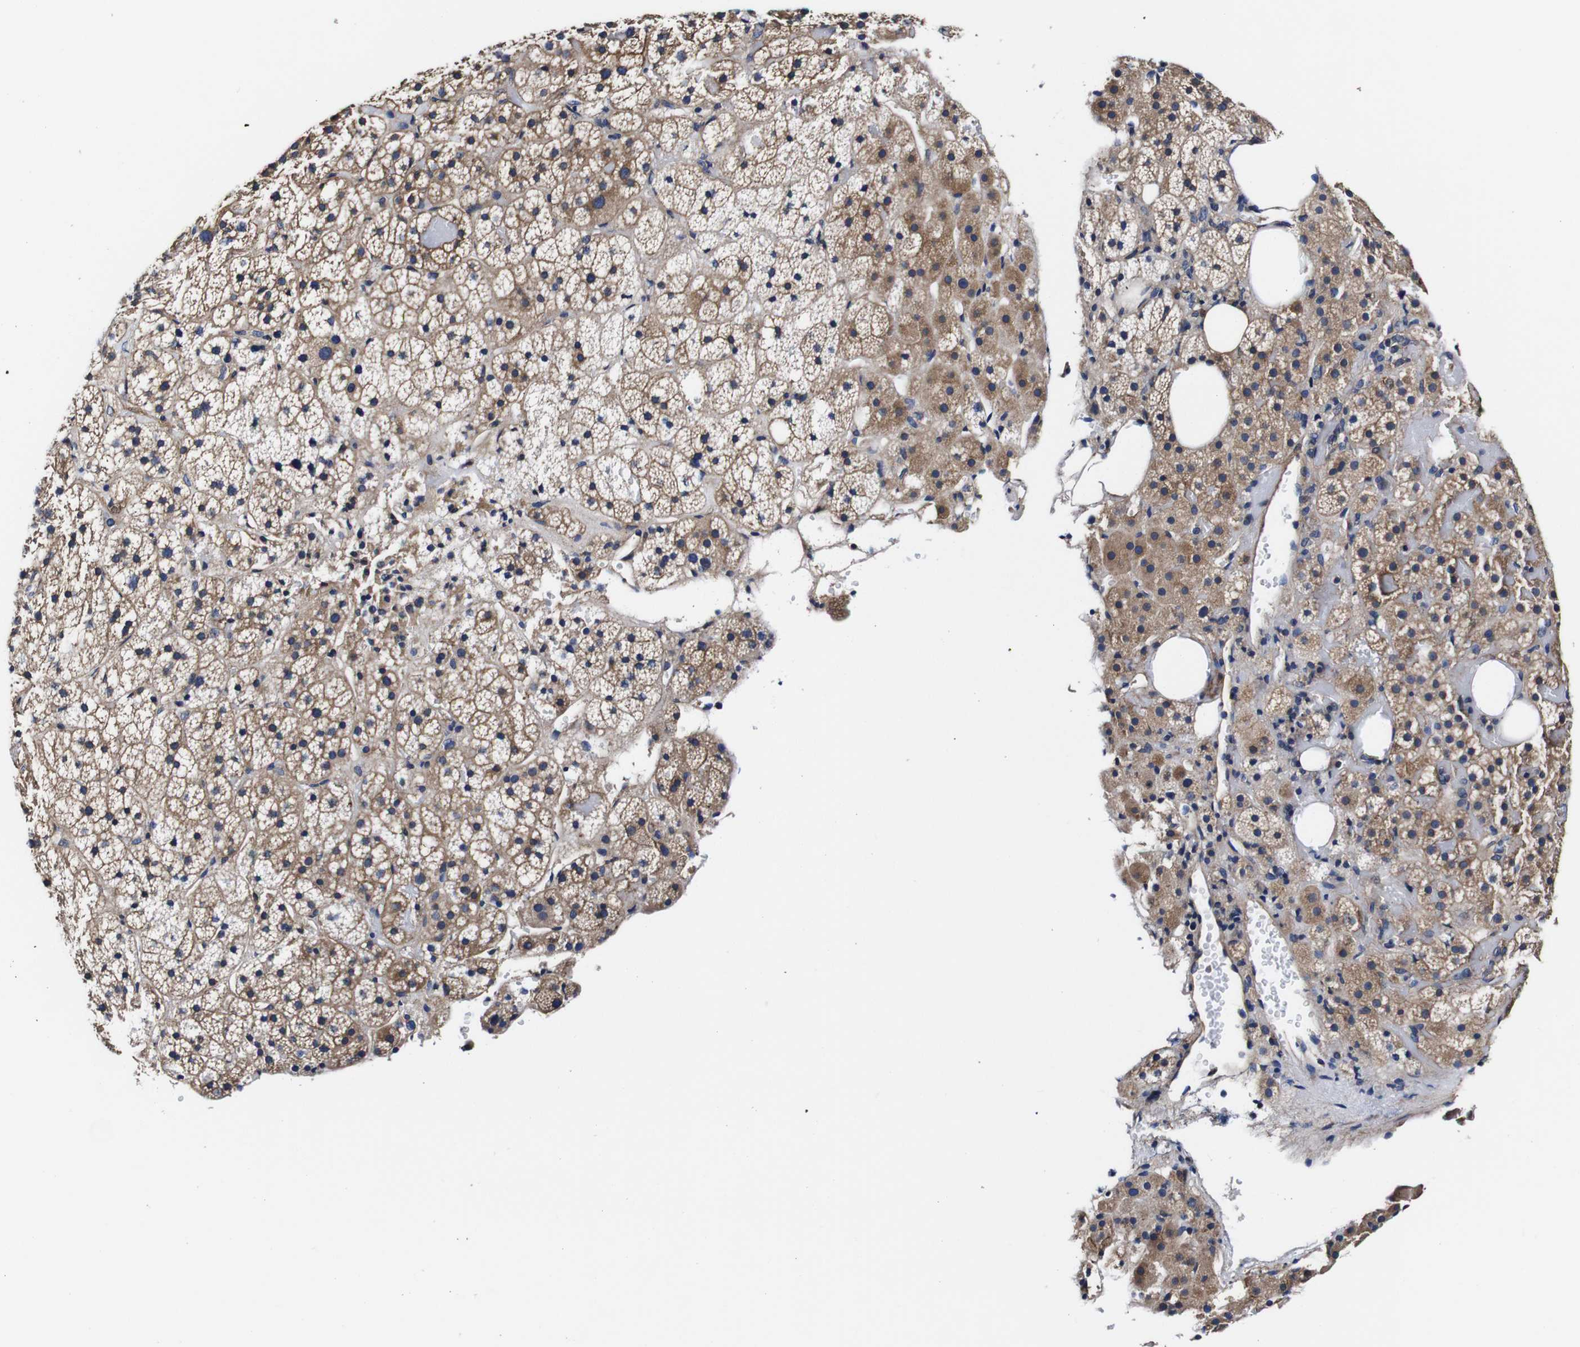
{"staining": {"intensity": "moderate", "quantity": ">75%", "location": "cytoplasmic/membranous"}, "tissue": "adrenal gland", "cell_type": "Glandular cells", "image_type": "normal", "snomed": [{"axis": "morphology", "description": "Normal tissue, NOS"}, {"axis": "topography", "description": "Adrenal gland"}], "caption": "The histopathology image displays staining of normal adrenal gland, revealing moderate cytoplasmic/membranous protein positivity (brown color) within glandular cells. Nuclei are stained in blue.", "gene": "PDCD6IP", "patient": {"sex": "female", "age": 59}}